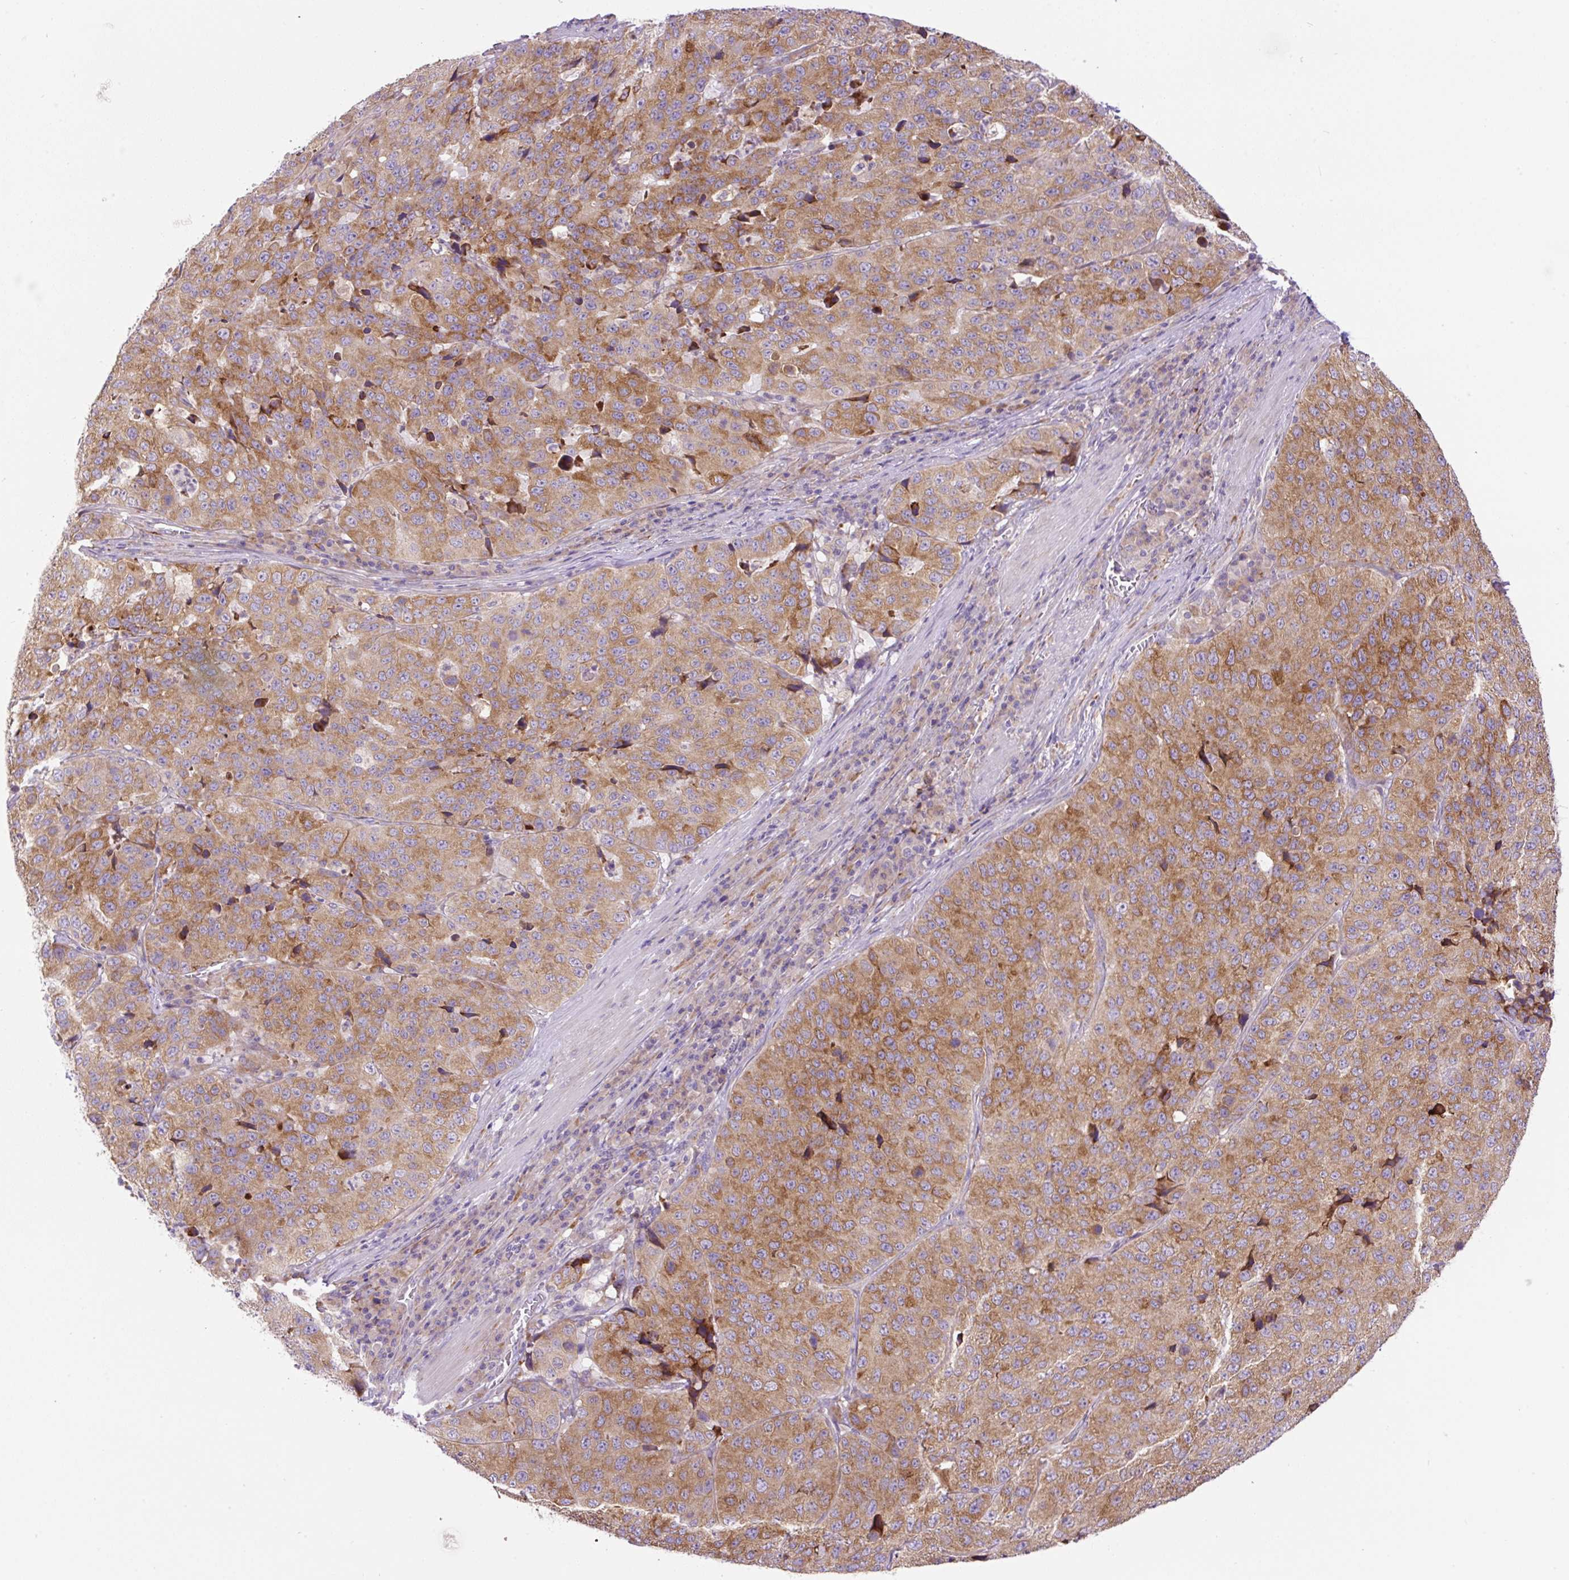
{"staining": {"intensity": "moderate", "quantity": ">75%", "location": "cytoplasmic/membranous"}, "tissue": "stomach cancer", "cell_type": "Tumor cells", "image_type": "cancer", "snomed": [{"axis": "morphology", "description": "Adenocarcinoma, NOS"}, {"axis": "topography", "description": "Stomach"}], "caption": "IHC micrograph of human stomach adenocarcinoma stained for a protein (brown), which shows medium levels of moderate cytoplasmic/membranous positivity in approximately >75% of tumor cells.", "gene": "POFUT1", "patient": {"sex": "male", "age": 71}}